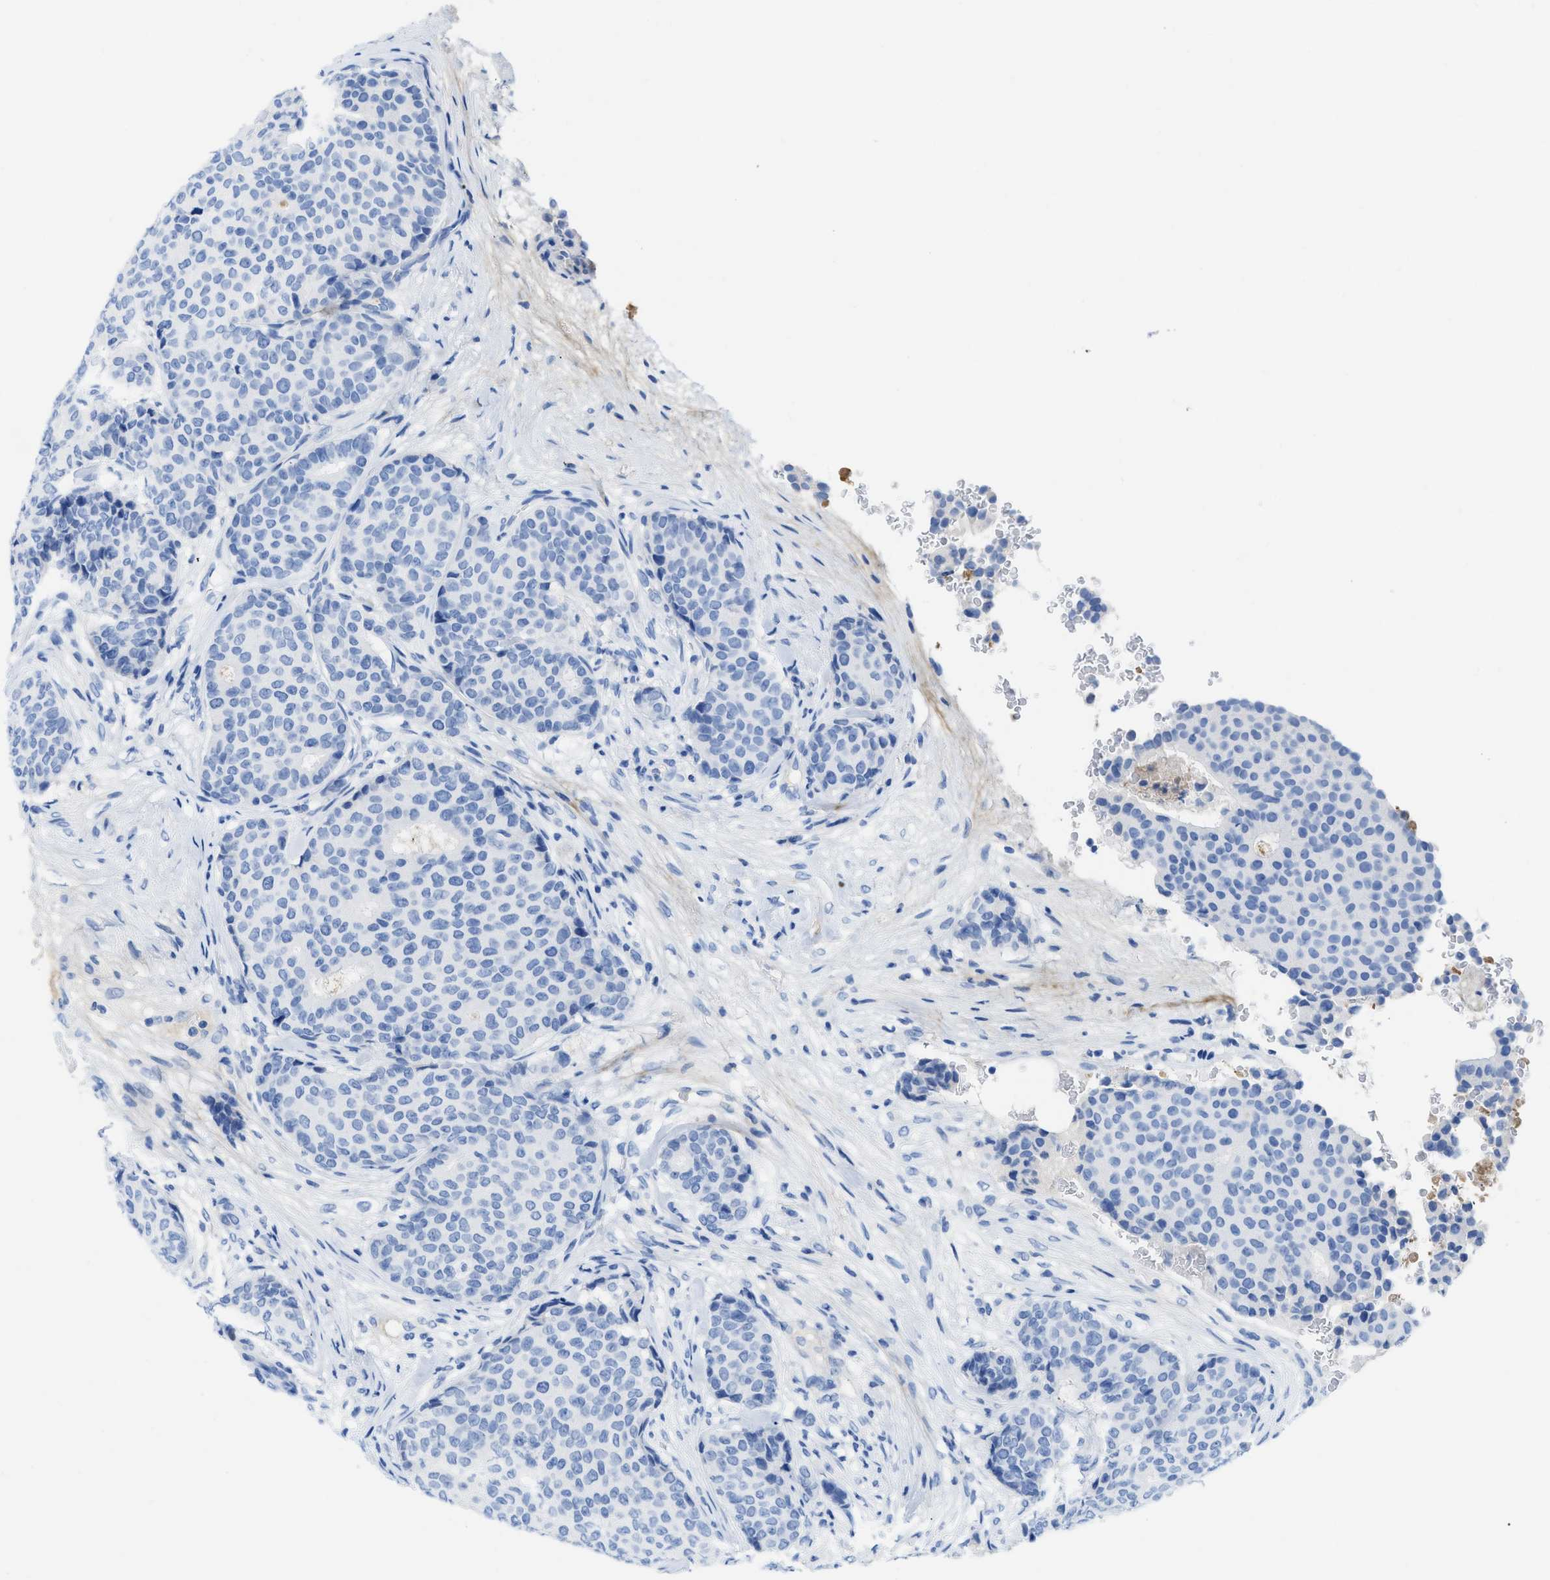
{"staining": {"intensity": "negative", "quantity": "none", "location": "none"}, "tissue": "breast cancer", "cell_type": "Tumor cells", "image_type": "cancer", "snomed": [{"axis": "morphology", "description": "Duct carcinoma"}, {"axis": "topography", "description": "Breast"}], "caption": "This is a micrograph of IHC staining of breast infiltrating ductal carcinoma, which shows no staining in tumor cells.", "gene": "COL3A1", "patient": {"sex": "female", "age": 75}}